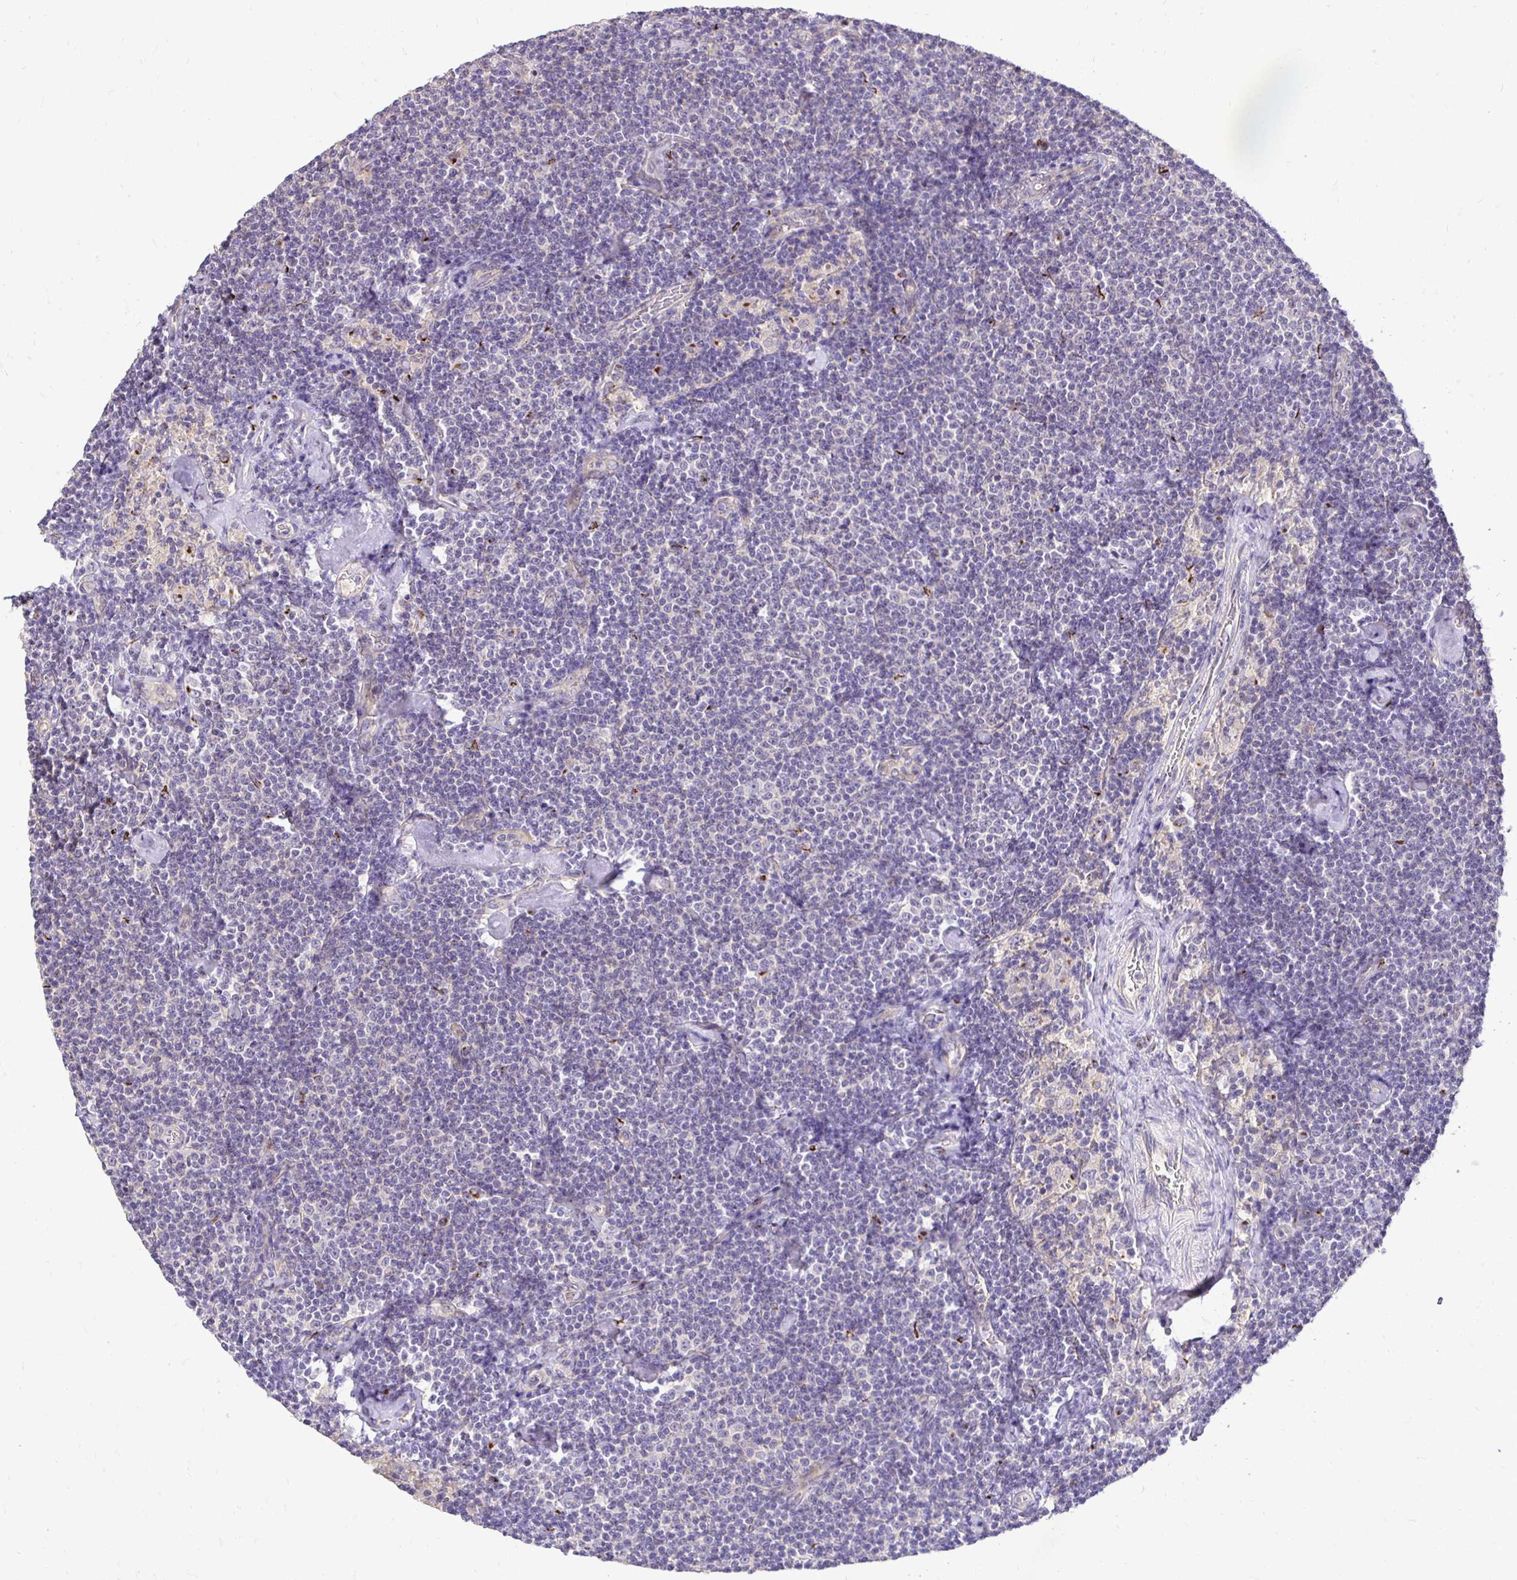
{"staining": {"intensity": "negative", "quantity": "none", "location": "none"}, "tissue": "lymphoma", "cell_type": "Tumor cells", "image_type": "cancer", "snomed": [{"axis": "morphology", "description": "Malignant lymphoma, non-Hodgkin's type, Low grade"}, {"axis": "topography", "description": "Lymph node"}], "caption": "Immunohistochemical staining of lymphoma demonstrates no significant positivity in tumor cells. Brightfield microscopy of IHC stained with DAB (3,3'-diaminobenzidine) (brown) and hematoxylin (blue), captured at high magnification.", "gene": "SLC9A1", "patient": {"sex": "male", "age": 81}}